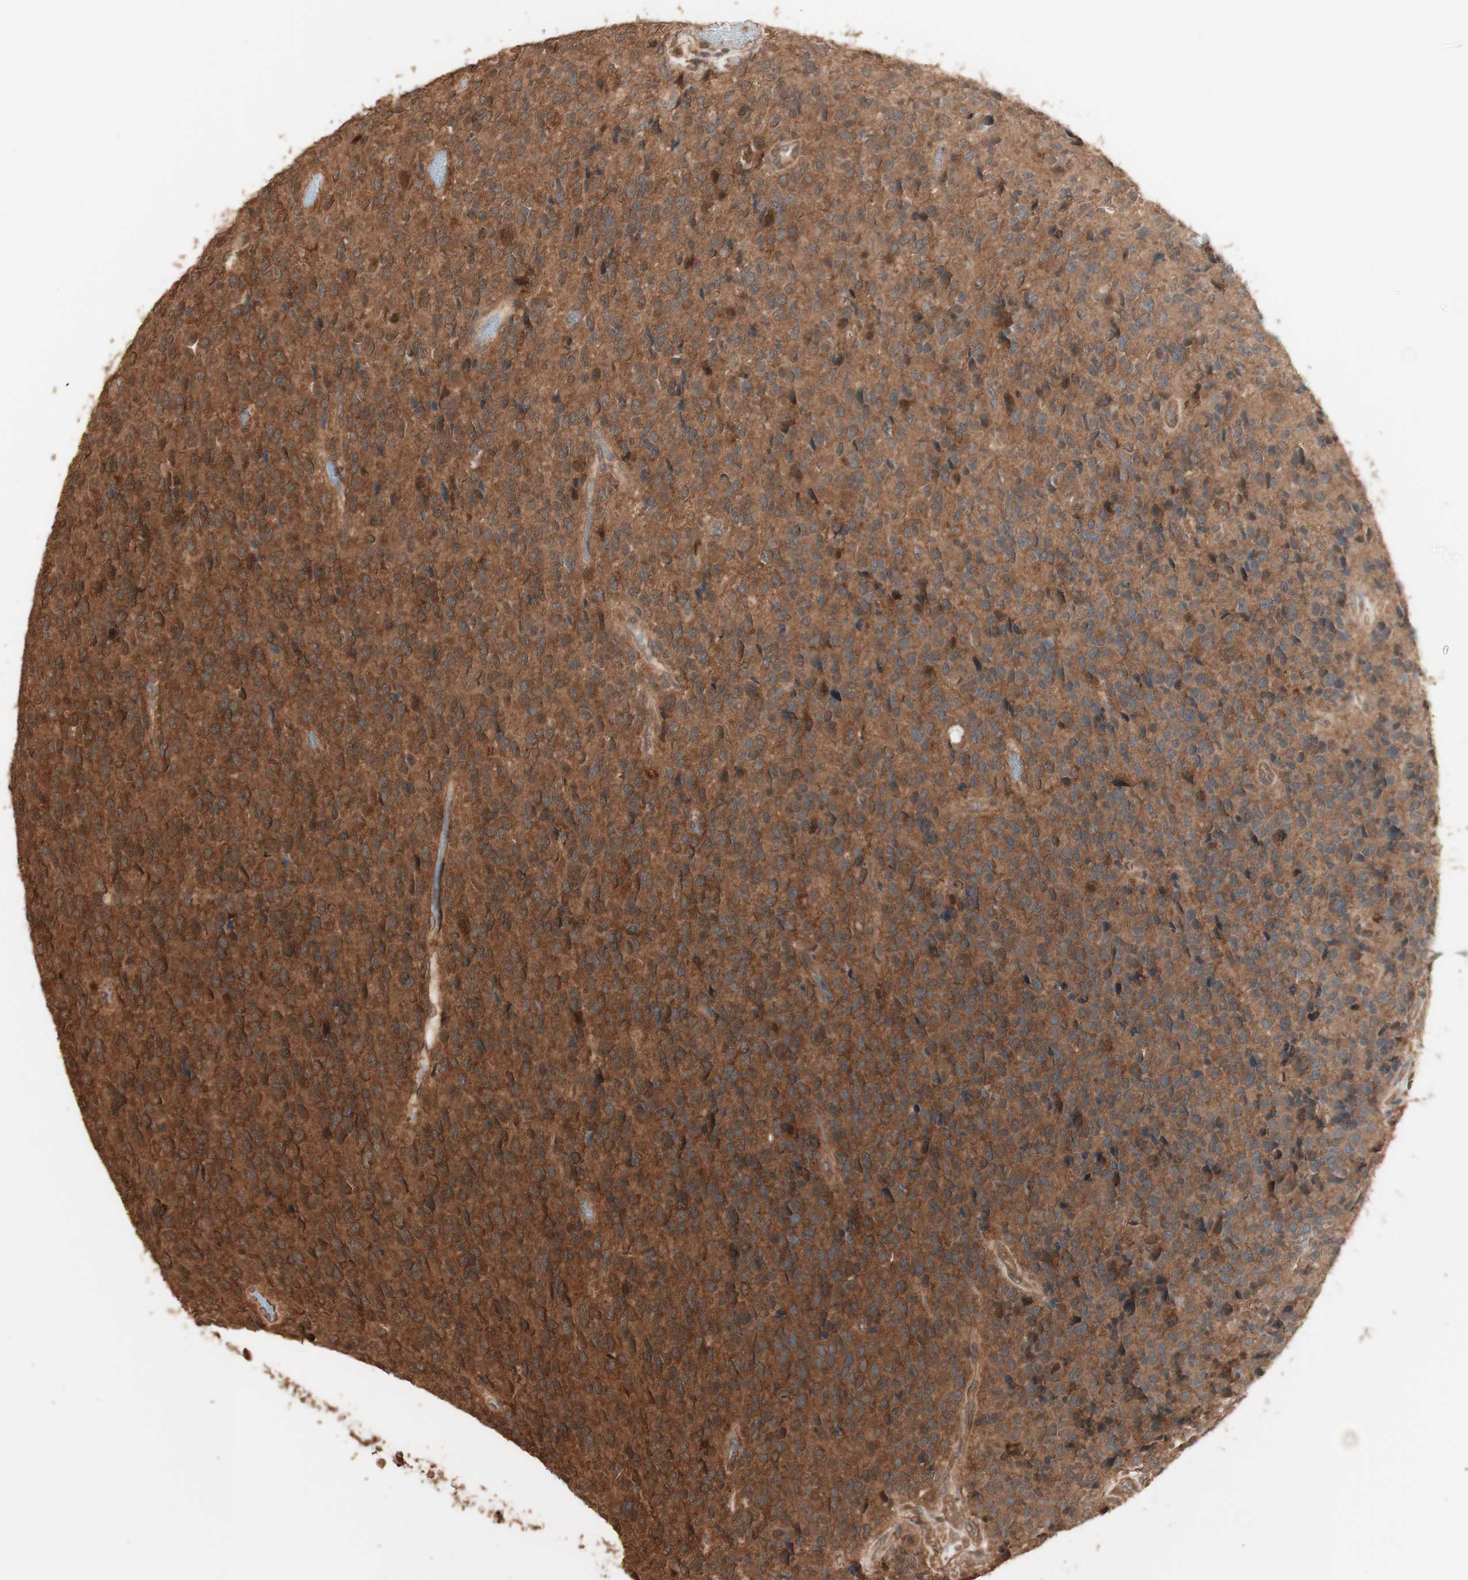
{"staining": {"intensity": "moderate", "quantity": ">75%", "location": "cytoplasmic/membranous"}, "tissue": "glioma", "cell_type": "Tumor cells", "image_type": "cancer", "snomed": [{"axis": "morphology", "description": "Glioma, malignant, High grade"}, {"axis": "topography", "description": "pancreas cauda"}], "caption": "High-grade glioma (malignant) was stained to show a protein in brown. There is medium levels of moderate cytoplasmic/membranous expression in approximately >75% of tumor cells.", "gene": "YWHAB", "patient": {"sex": "male", "age": 60}}